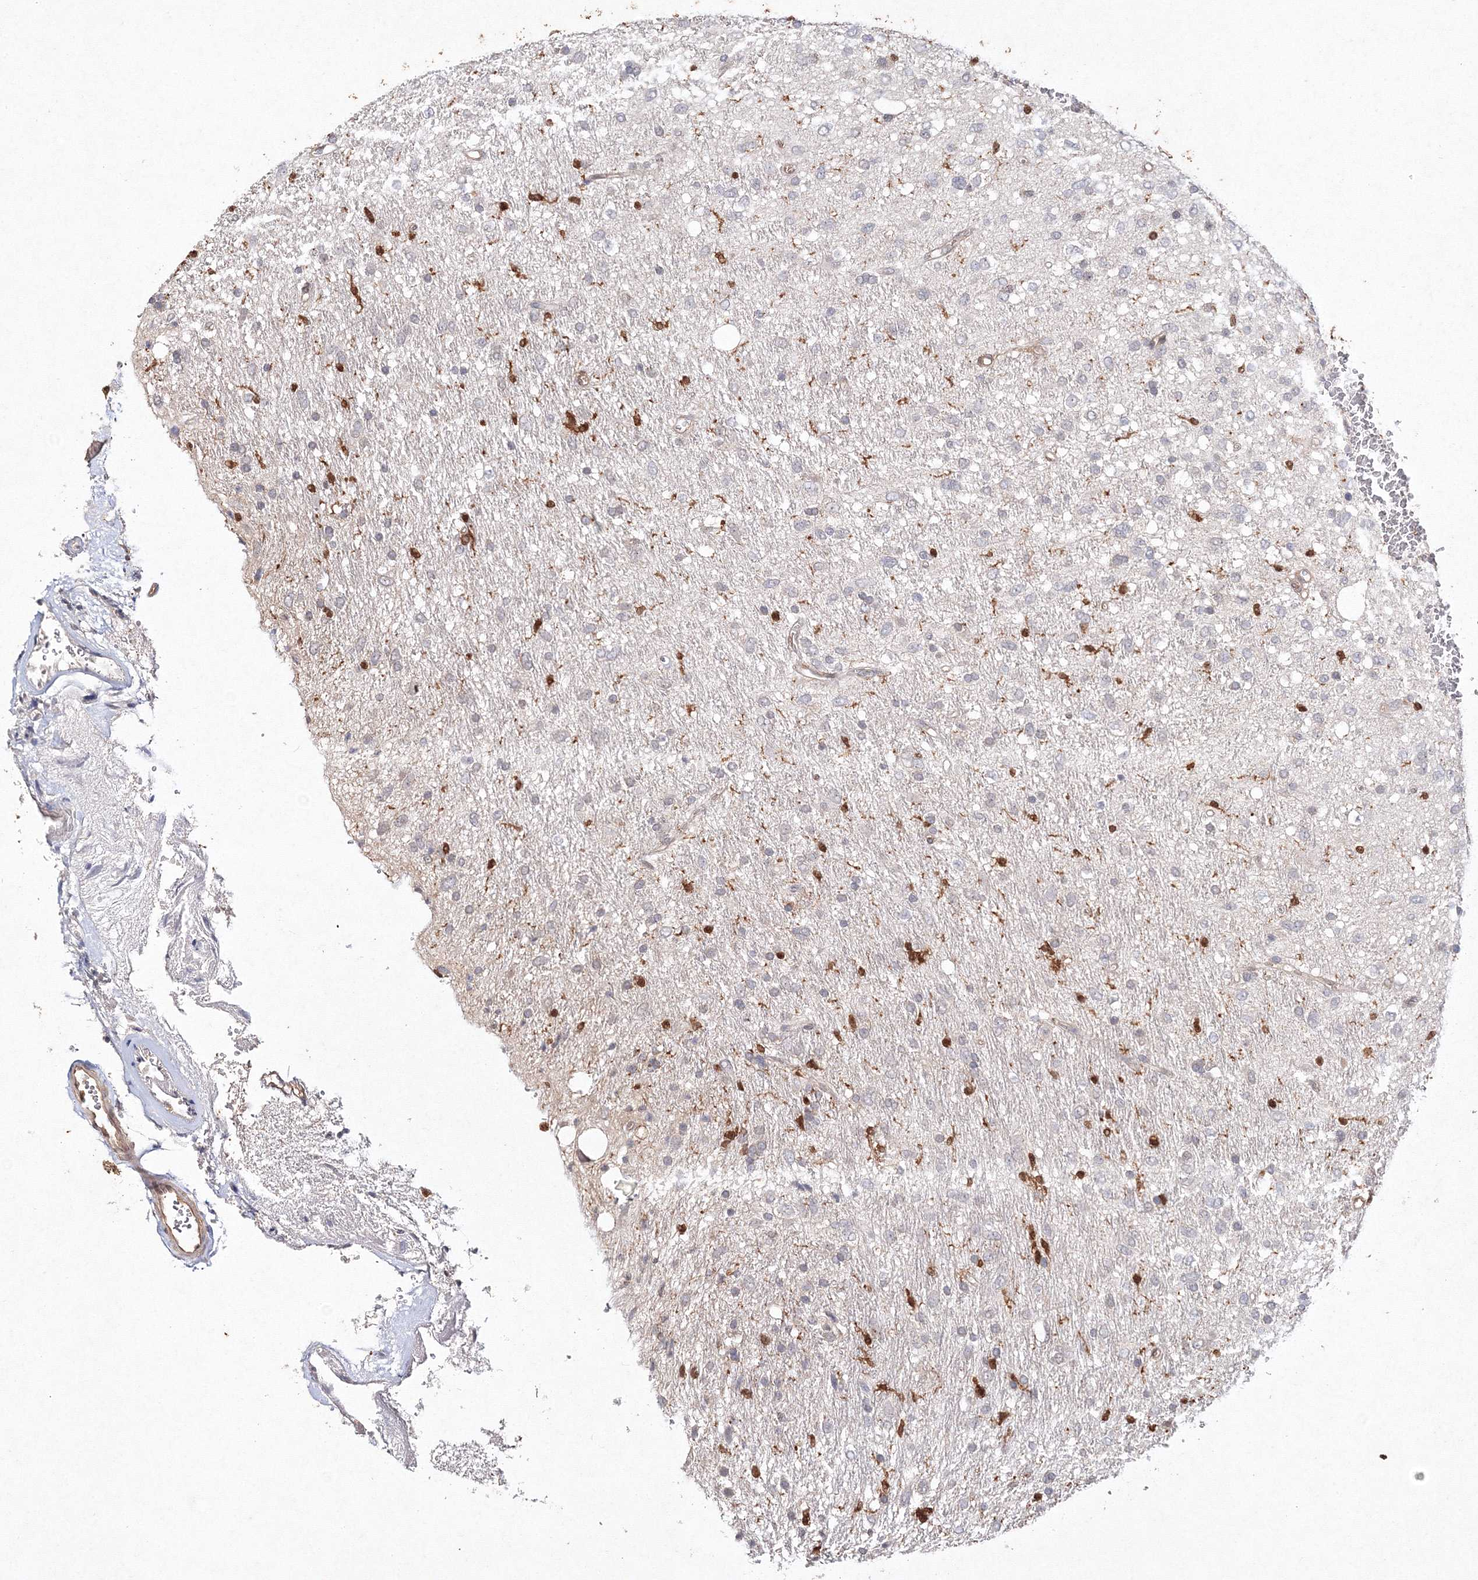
{"staining": {"intensity": "negative", "quantity": "none", "location": "none"}, "tissue": "glioma", "cell_type": "Tumor cells", "image_type": "cancer", "snomed": [{"axis": "morphology", "description": "Glioma, malignant, Low grade"}, {"axis": "topography", "description": "Brain"}], "caption": "An IHC photomicrograph of malignant low-grade glioma is shown. There is no staining in tumor cells of malignant low-grade glioma. (DAB (3,3'-diaminobenzidine) immunohistochemistry with hematoxylin counter stain).", "gene": "S100A11", "patient": {"sex": "male", "age": 77}}